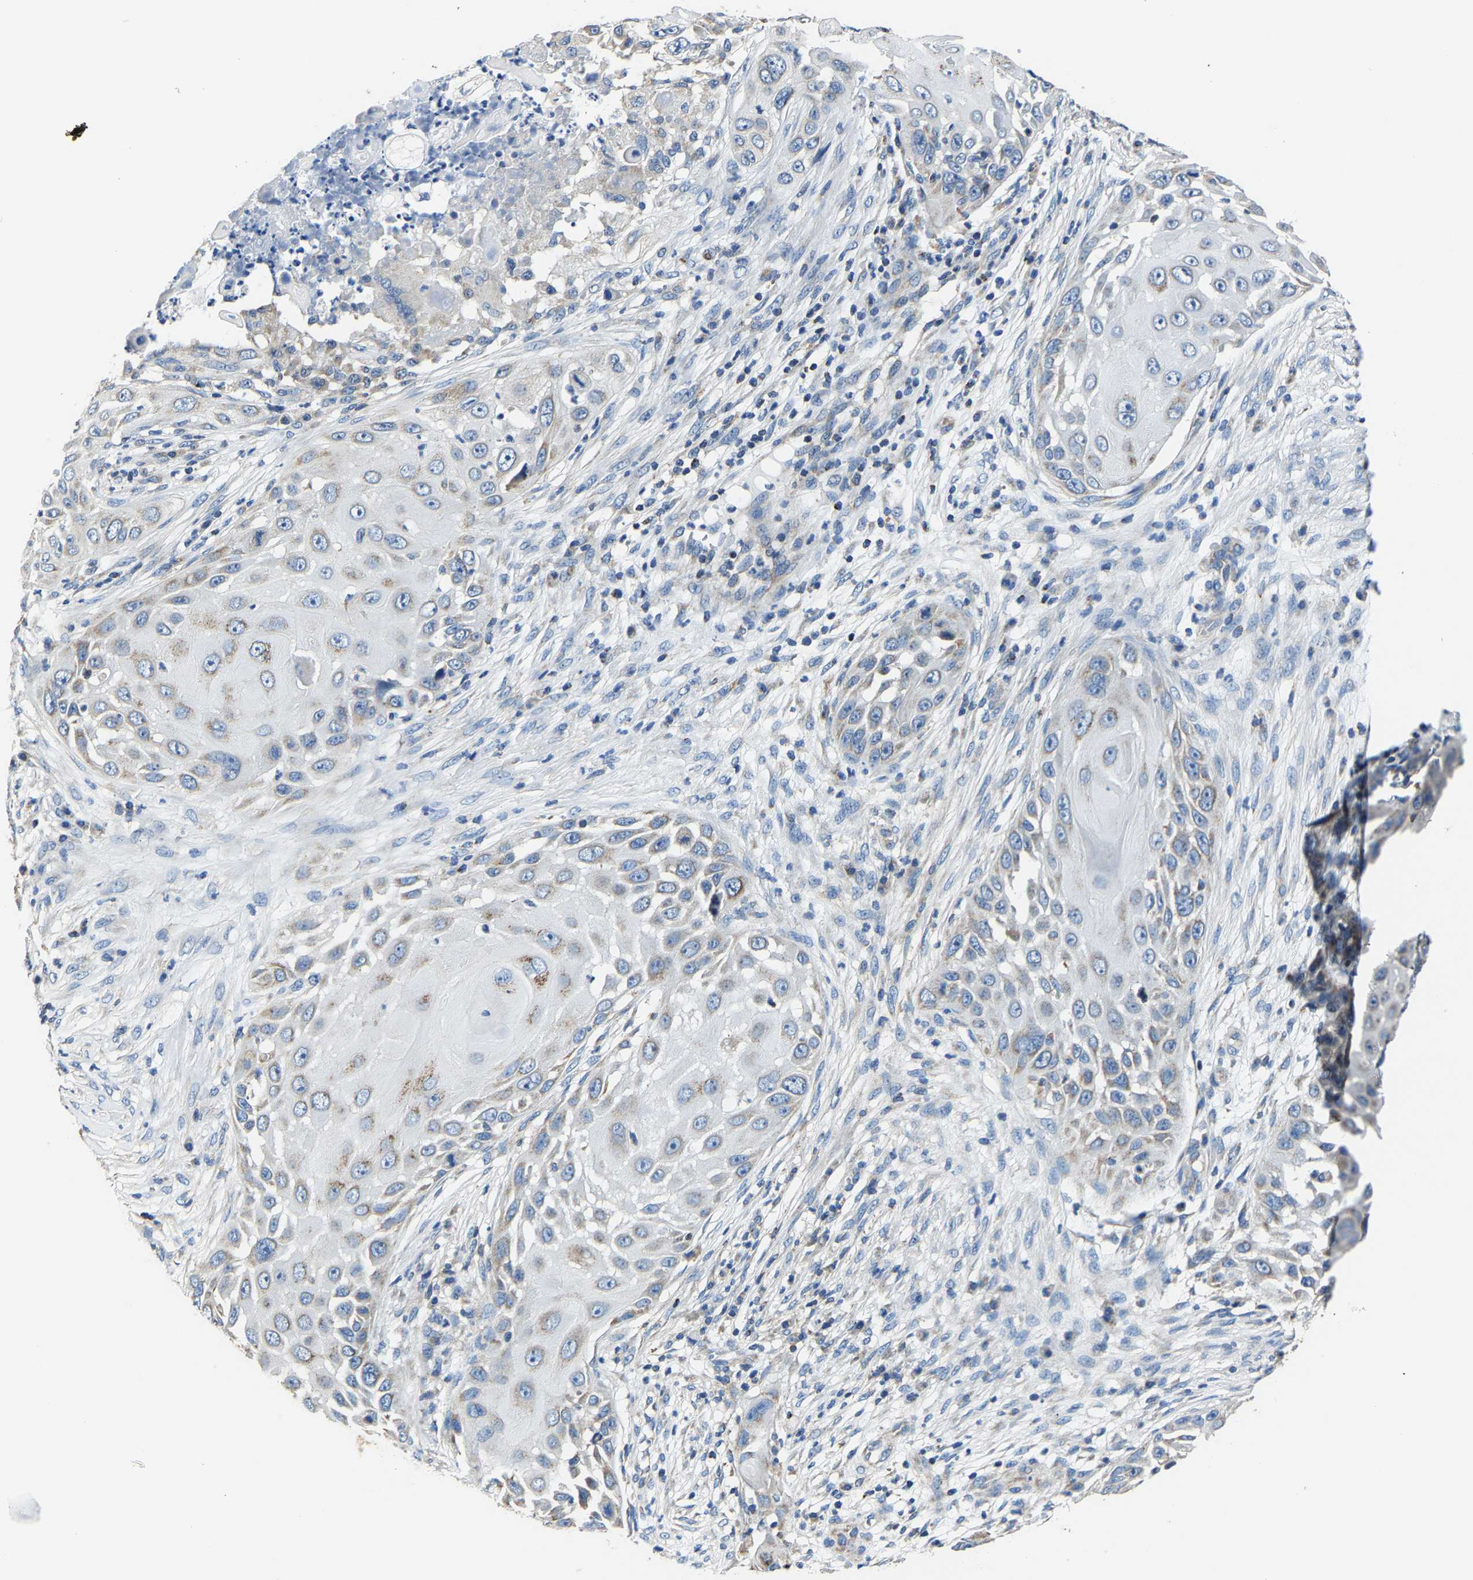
{"staining": {"intensity": "weak", "quantity": "25%-75%", "location": "cytoplasmic/membranous"}, "tissue": "skin cancer", "cell_type": "Tumor cells", "image_type": "cancer", "snomed": [{"axis": "morphology", "description": "Squamous cell carcinoma, NOS"}, {"axis": "topography", "description": "Skin"}], "caption": "High-power microscopy captured an immunohistochemistry (IHC) photomicrograph of skin cancer (squamous cell carcinoma), revealing weak cytoplasmic/membranous expression in about 25%-75% of tumor cells. The staining was performed using DAB to visualize the protein expression in brown, while the nuclei were stained in blue with hematoxylin (Magnification: 20x).", "gene": "AGK", "patient": {"sex": "female", "age": 44}}